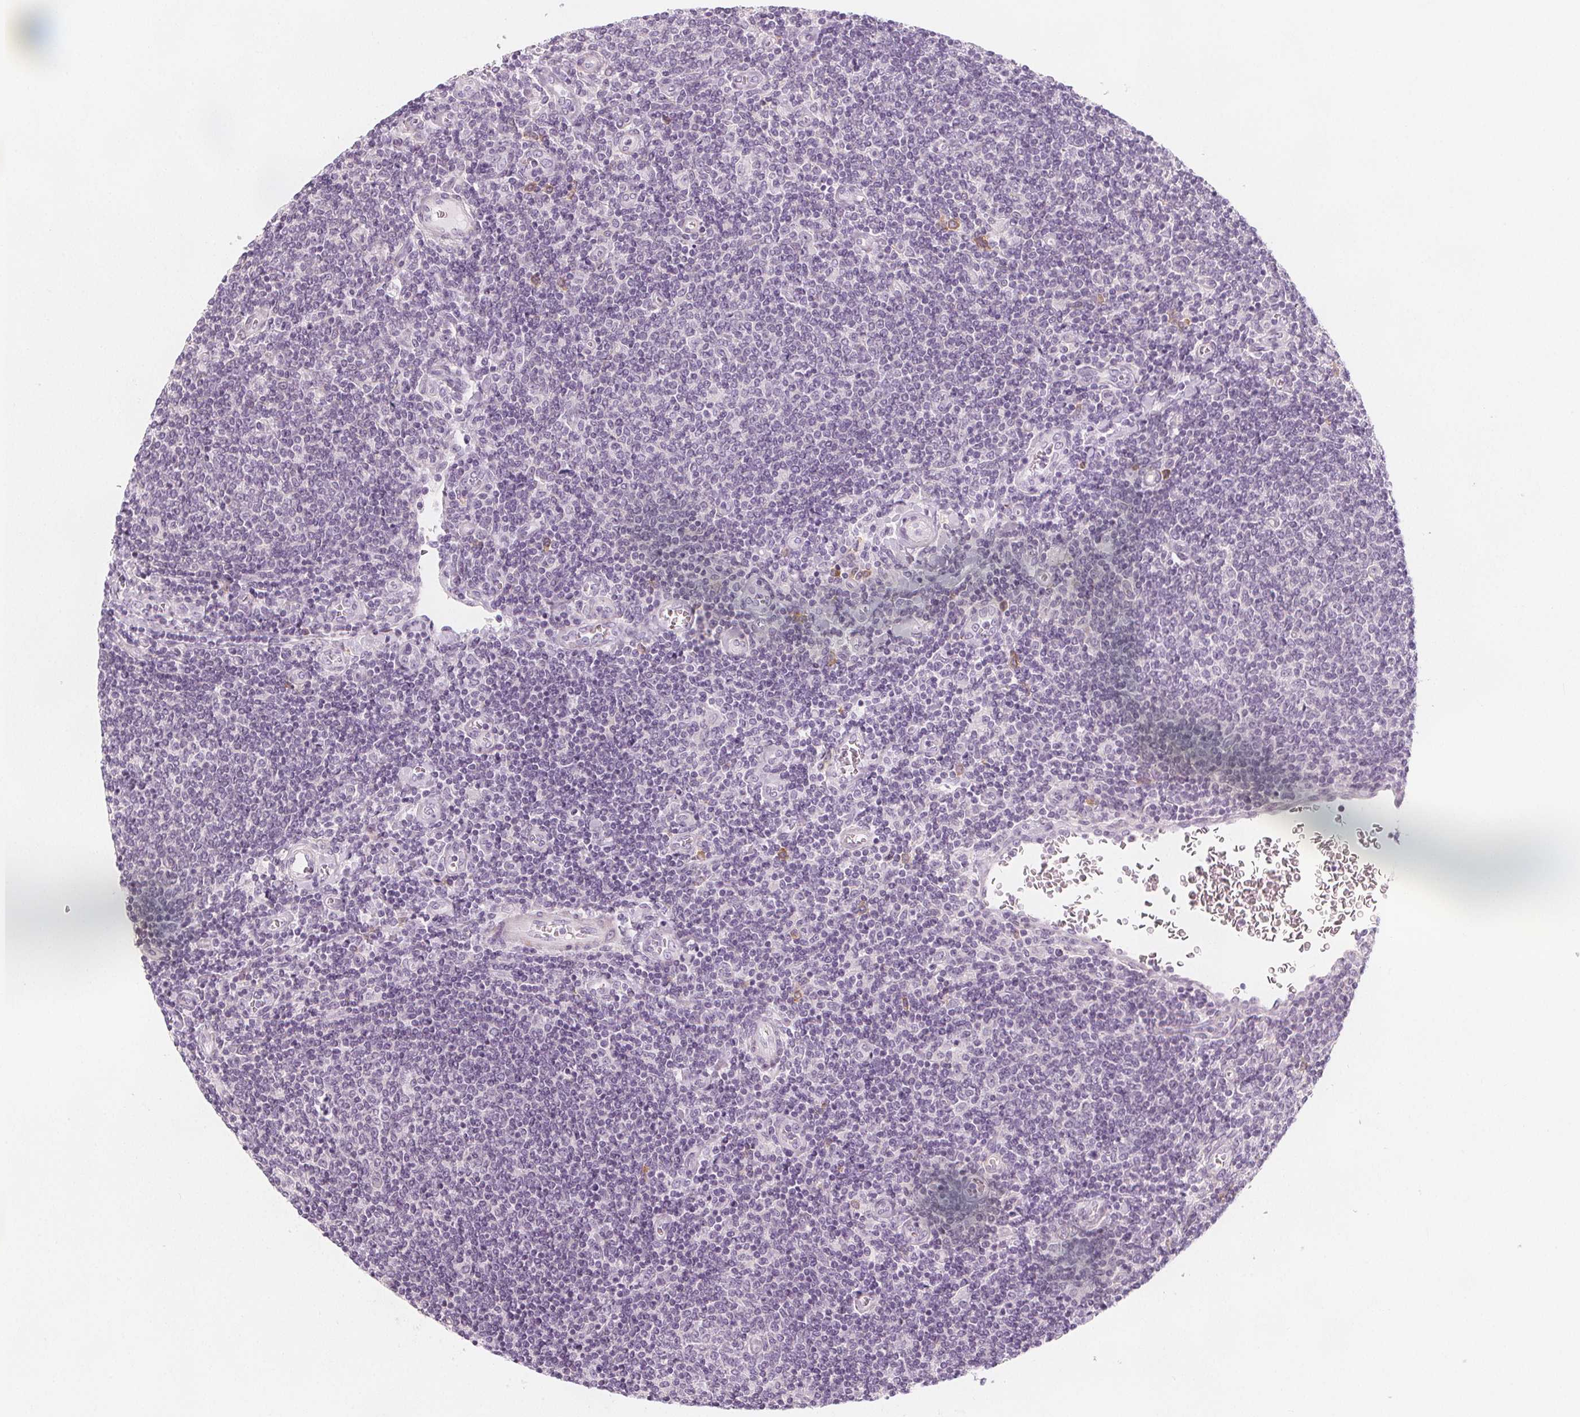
{"staining": {"intensity": "negative", "quantity": "none", "location": "none"}, "tissue": "lymphoma", "cell_type": "Tumor cells", "image_type": "cancer", "snomed": [{"axis": "morphology", "description": "Malignant lymphoma, non-Hodgkin's type, Low grade"}, {"axis": "topography", "description": "Lymph node"}], "caption": "There is no significant staining in tumor cells of low-grade malignant lymphoma, non-Hodgkin's type.", "gene": "MAP1A", "patient": {"sex": "male", "age": 52}}